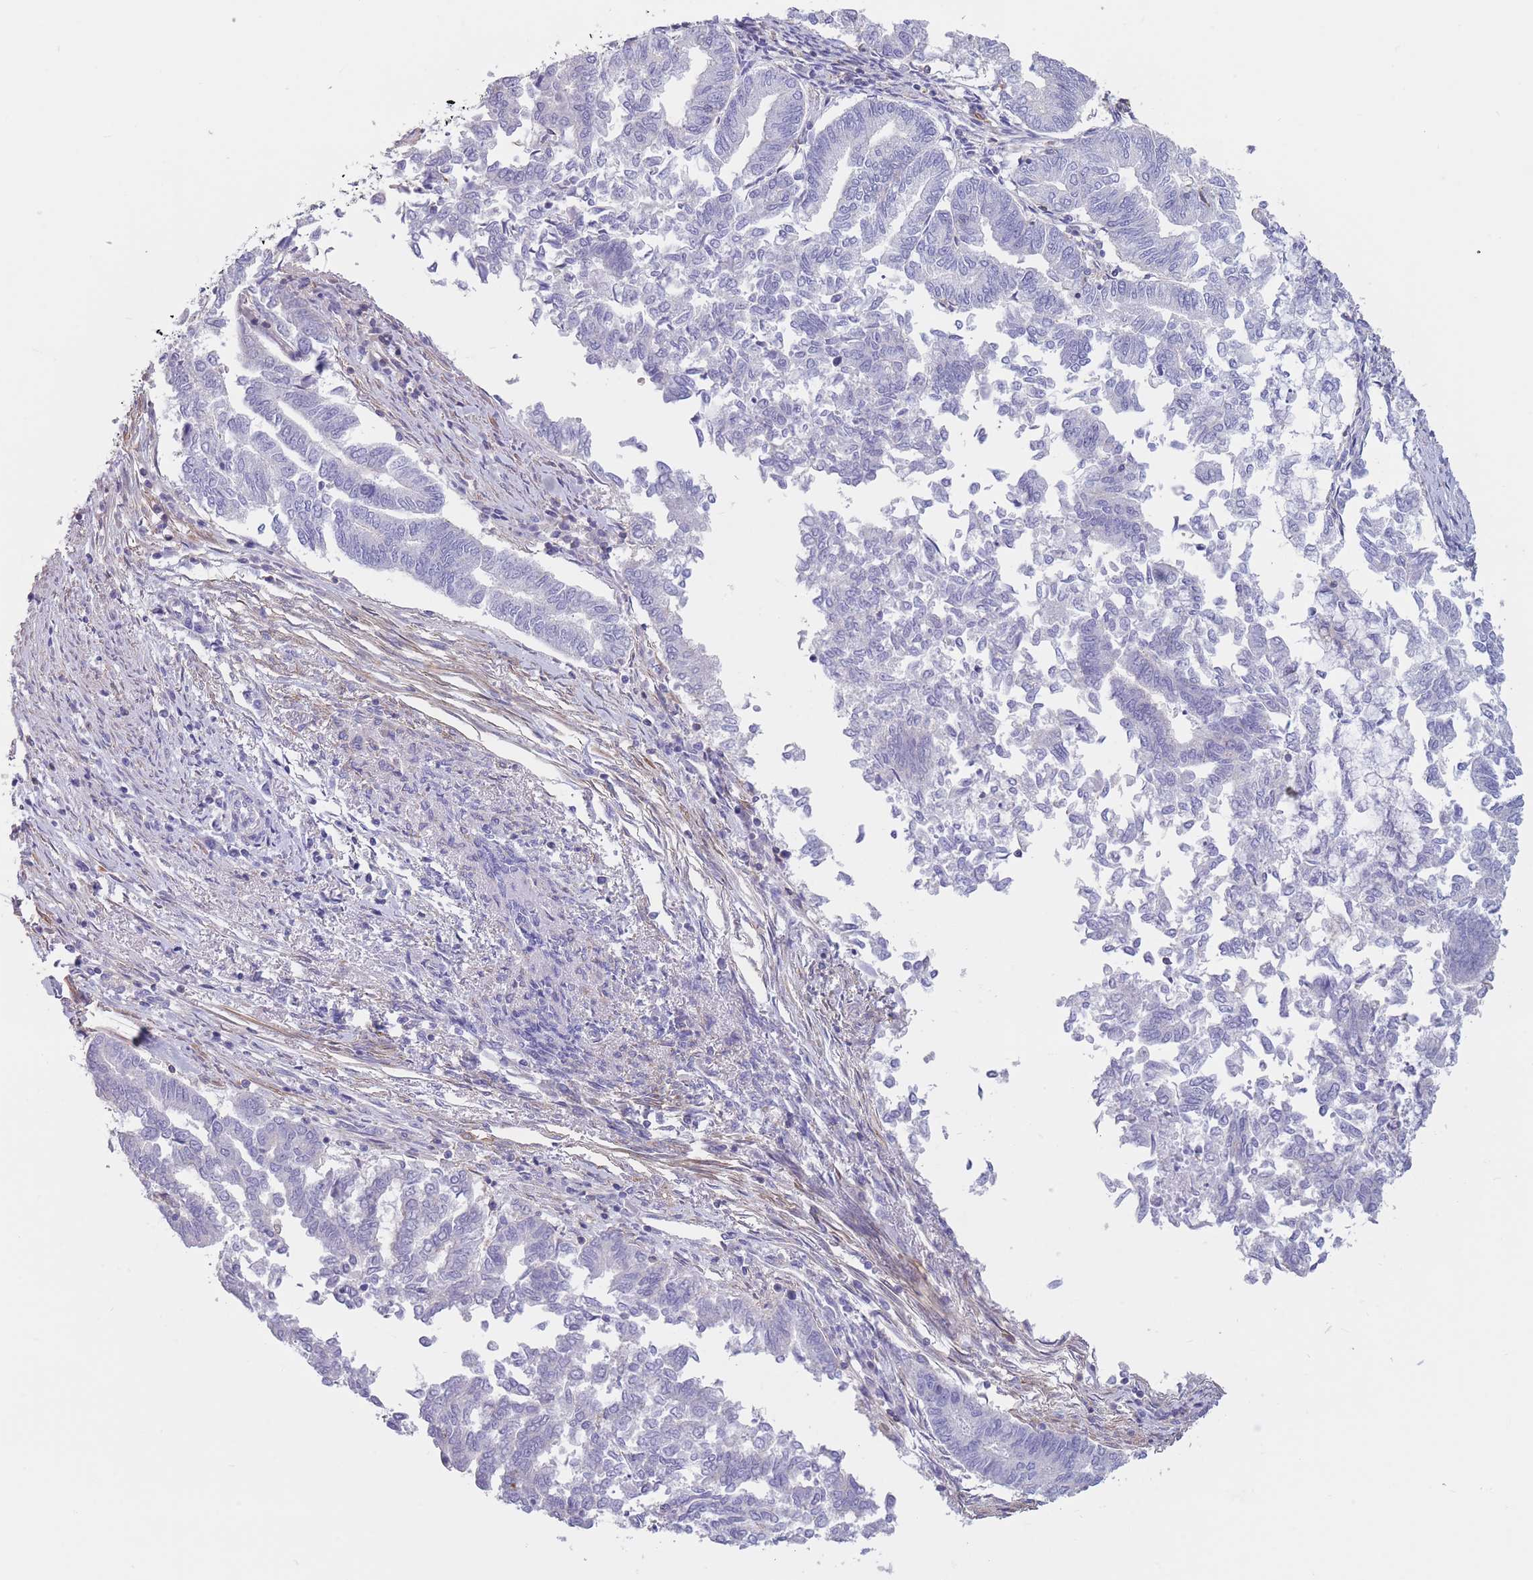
{"staining": {"intensity": "negative", "quantity": "none", "location": "none"}, "tissue": "endometrial cancer", "cell_type": "Tumor cells", "image_type": "cancer", "snomed": [{"axis": "morphology", "description": "Adenocarcinoma, NOS"}, {"axis": "topography", "description": "Endometrium"}], "caption": "DAB immunohistochemical staining of human endometrial adenocarcinoma shows no significant staining in tumor cells. (DAB immunohistochemistry (IHC) with hematoxylin counter stain).", "gene": "PDHA1", "patient": {"sex": "female", "age": 79}}